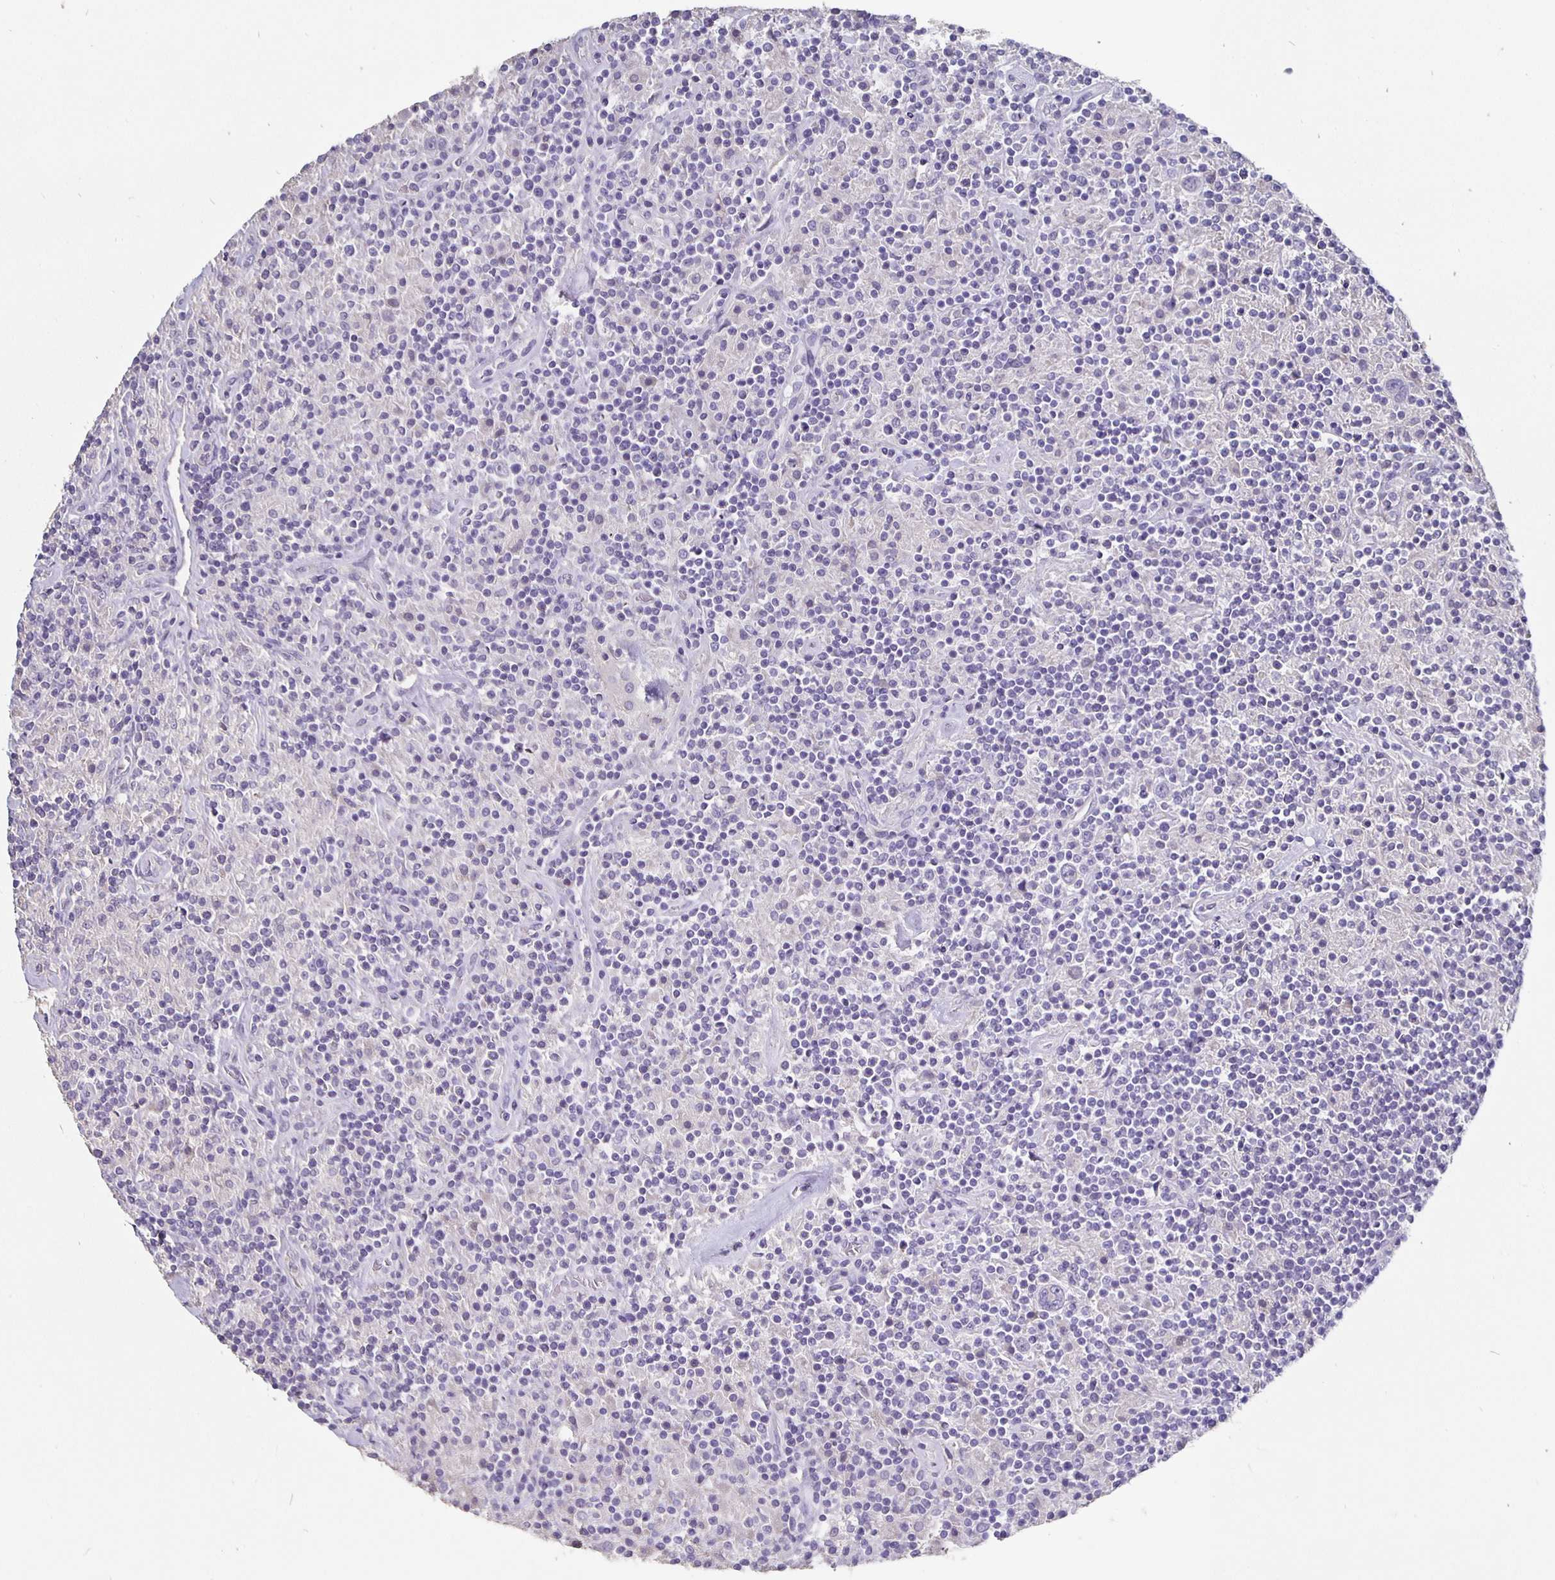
{"staining": {"intensity": "negative", "quantity": "none", "location": "none"}, "tissue": "lymphoma", "cell_type": "Tumor cells", "image_type": "cancer", "snomed": [{"axis": "morphology", "description": "Hodgkin's disease, NOS"}, {"axis": "topography", "description": "Lymph node"}], "caption": "Protein analysis of Hodgkin's disease exhibits no significant expression in tumor cells. (Stains: DAB IHC with hematoxylin counter stain, Microscopy: brightfield microscopy at high magnification).", "gene": "CFAP74", "patient": {"sex": "male", "age": 70}}